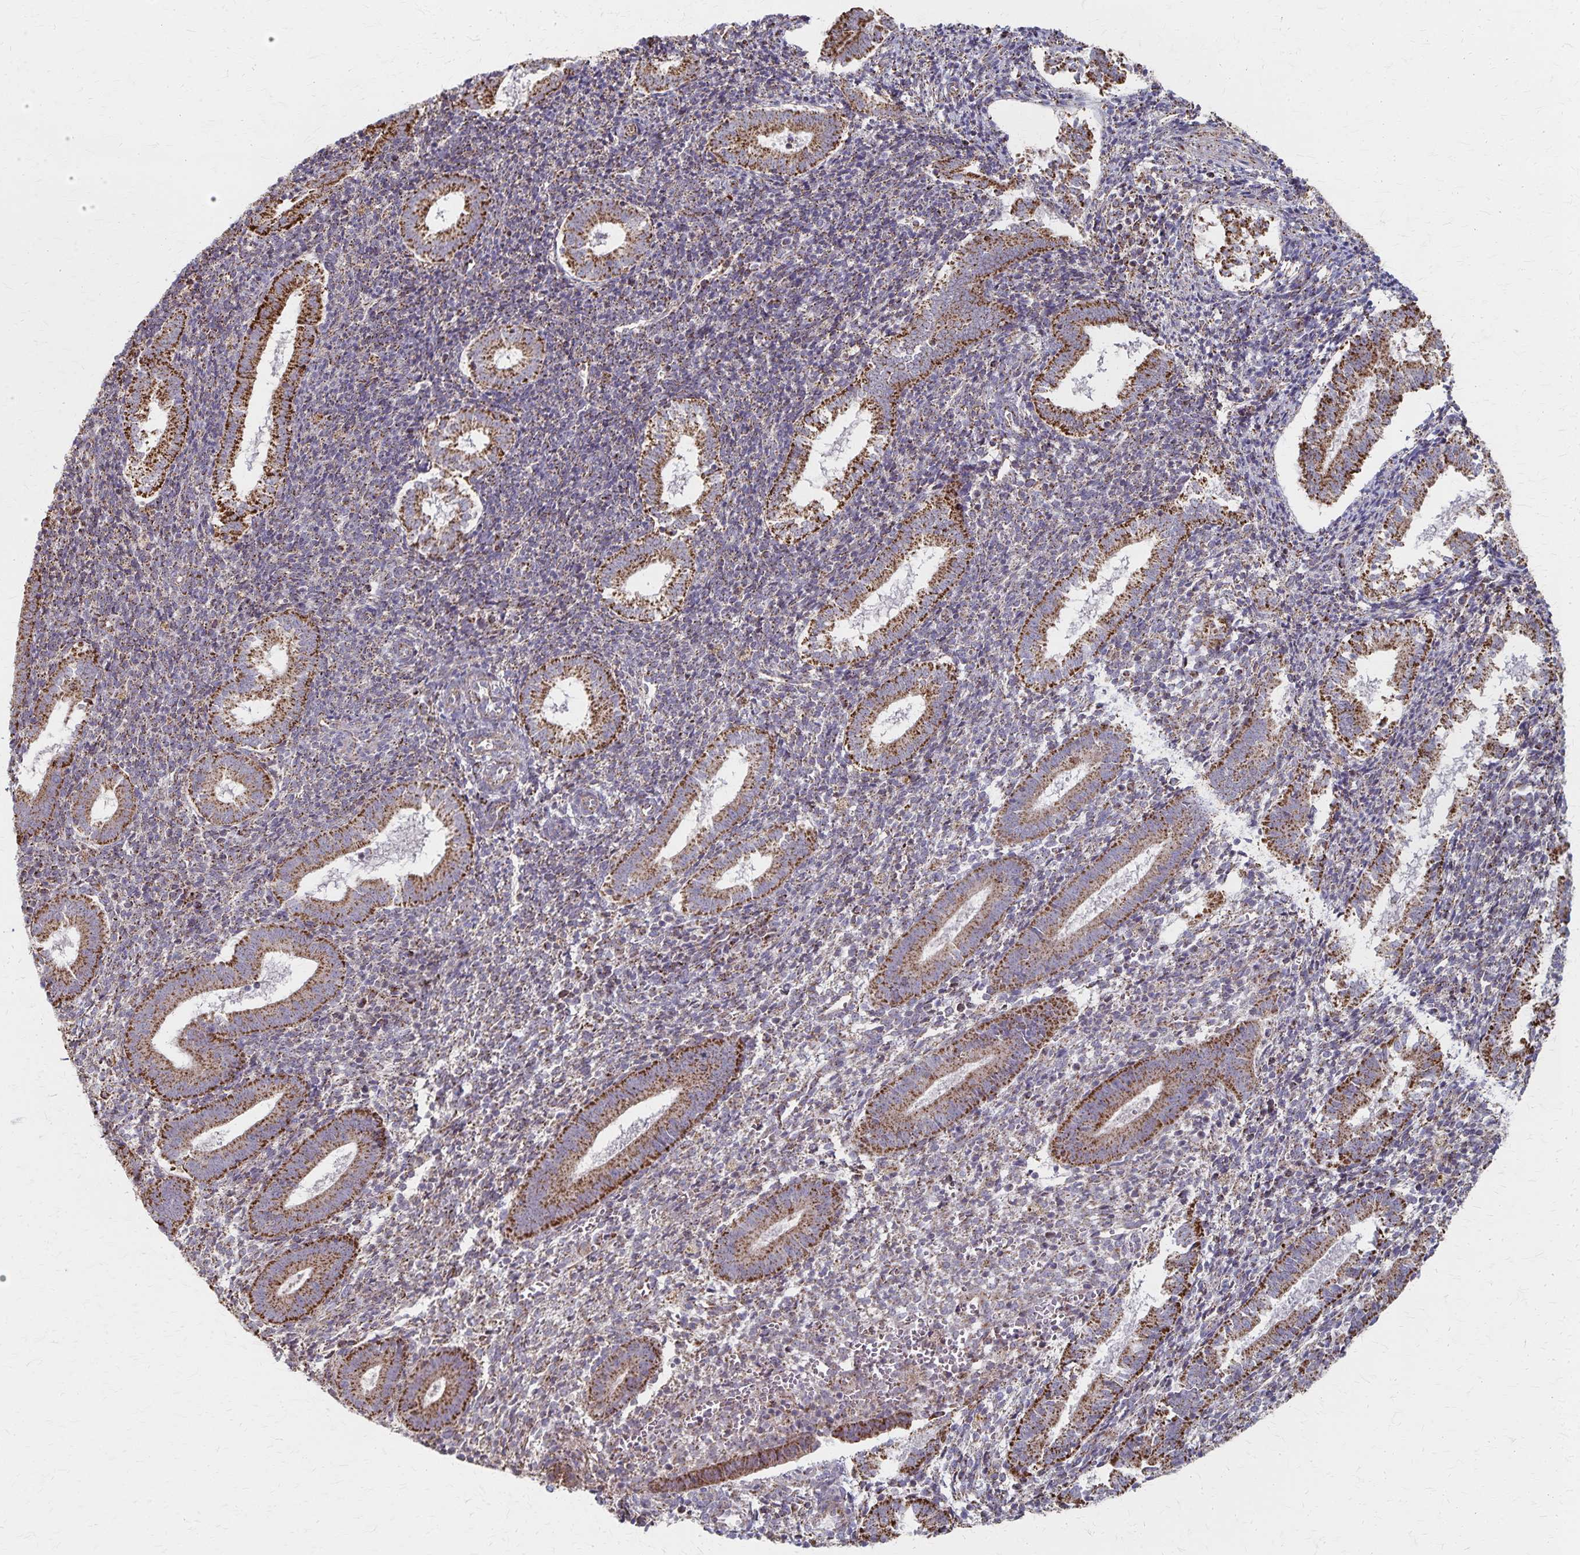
{"staining": {"intensity": "moderate", "quantity": "<25%", "location": "cytoplasmic/membranous"}, "tissue": "endometrium", "cell_type": "Cells in endometrial stroma", "image_type": "normal", "snomed": [{"axis": "morphology", "description": "Normal tissue, NOS"}, {"axis": "topography", "description": "Endometrium"}], "caption": "Endometrium stained with immunohistochemistry shows moderate cytoplasmic/membranous positivity in about <25% of cells in endometrial stroma. (Stains: DAB (3,3'-diaminobenzidine) in brown, nuclei in blue, Microscopy: brightfield microscopy at high magnification).", "gene": "DYRK4", "patient": {"sex": "female", "age": 25}}